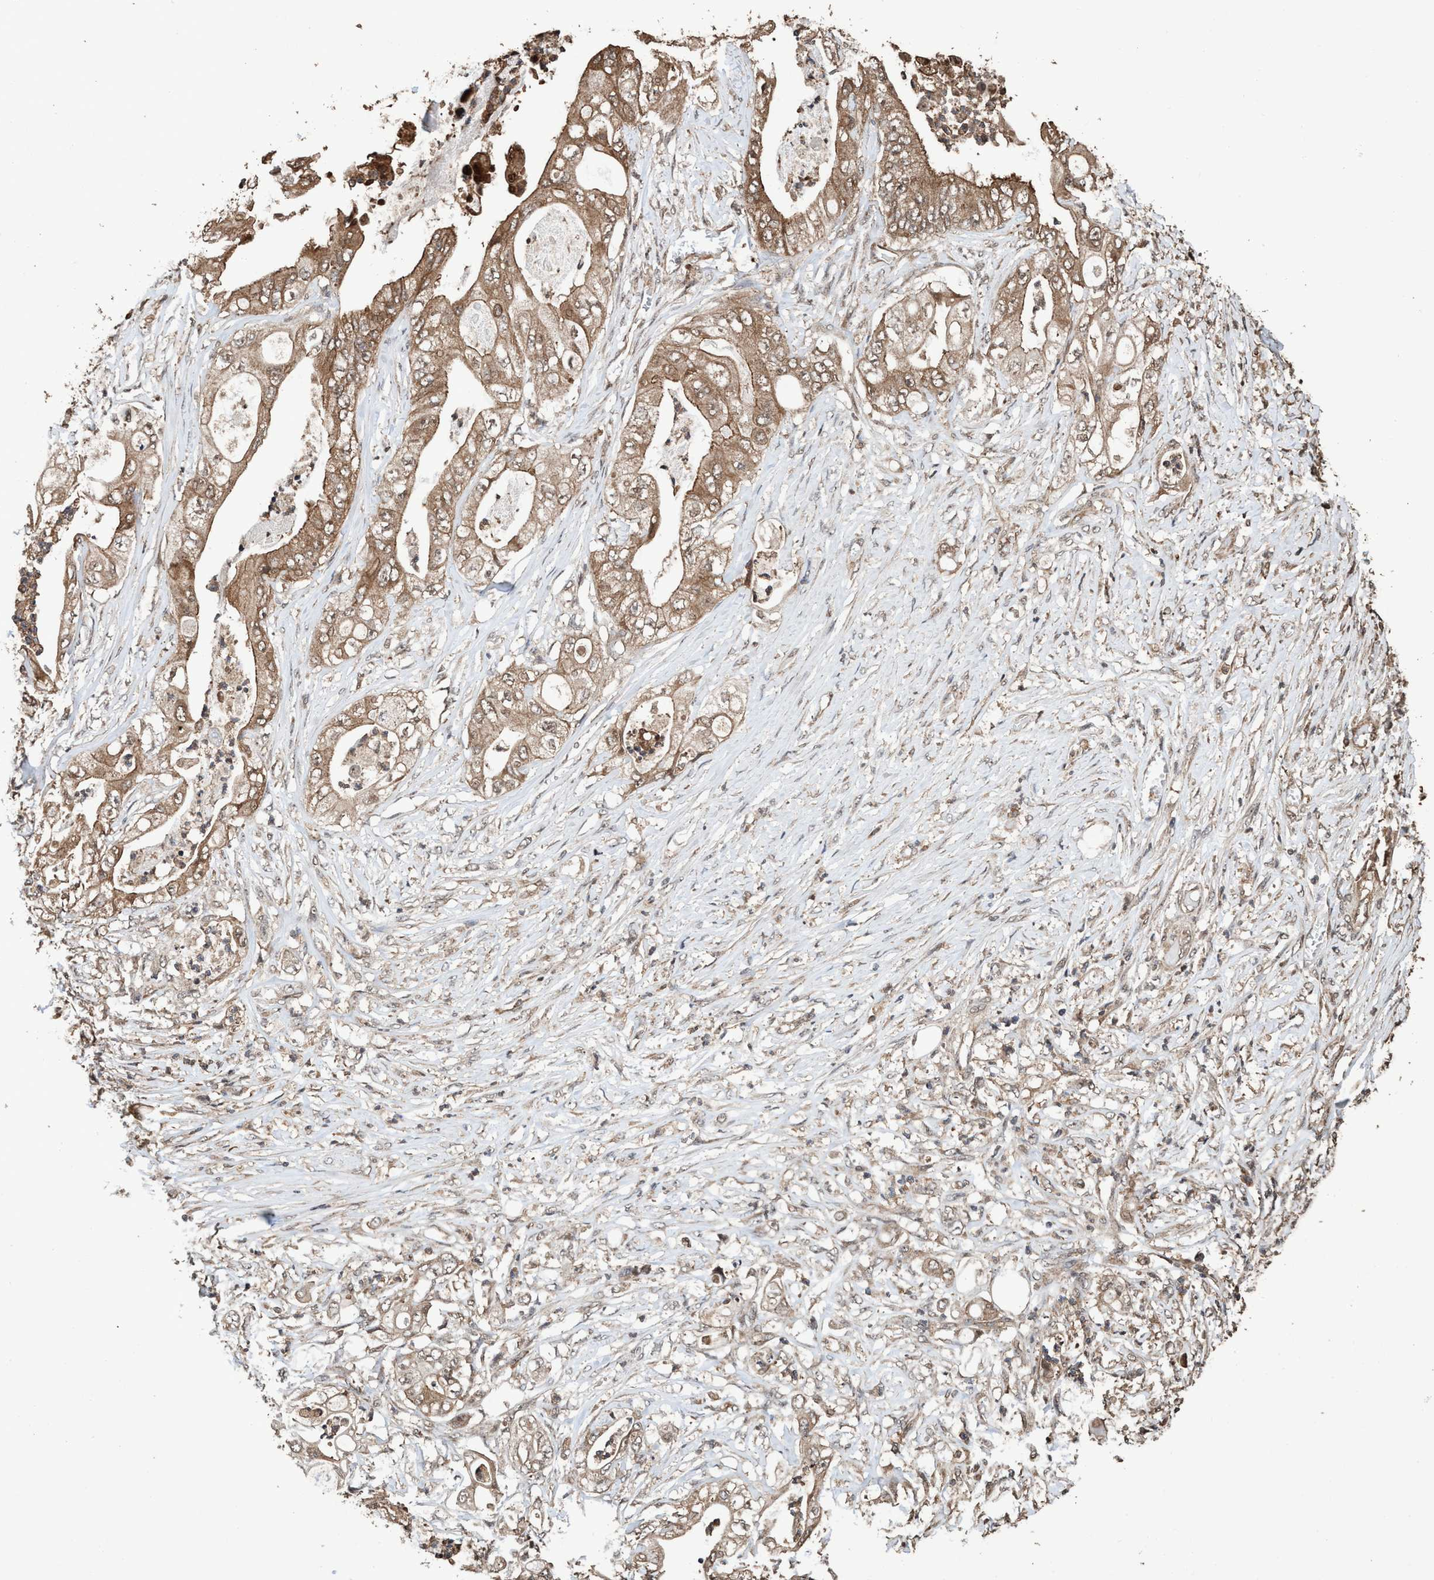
{"staining": {"intensity": "moderate", "quantity": ">75%", "location": "cytoplasmic/membranous"}, "tissue": "stomach cancer", "cell_type": "Tumor cells", "image_type": "cancer", "snomed": [{"axis": "morphology", "description": "Adenocarcinoma, NOS"}, {"axis": "topography", "description": "Stomach"}], "caption": "Moderate cytoplasmic/membranous protein positivity is seen in about >75% of tumor cells in adenocarcinoma (stomach). (DAB IHC, brown staining for protein, blue staining for nuclei).", "gene": "TRPC7", "patient": {"sex": "female", "age": 73}}